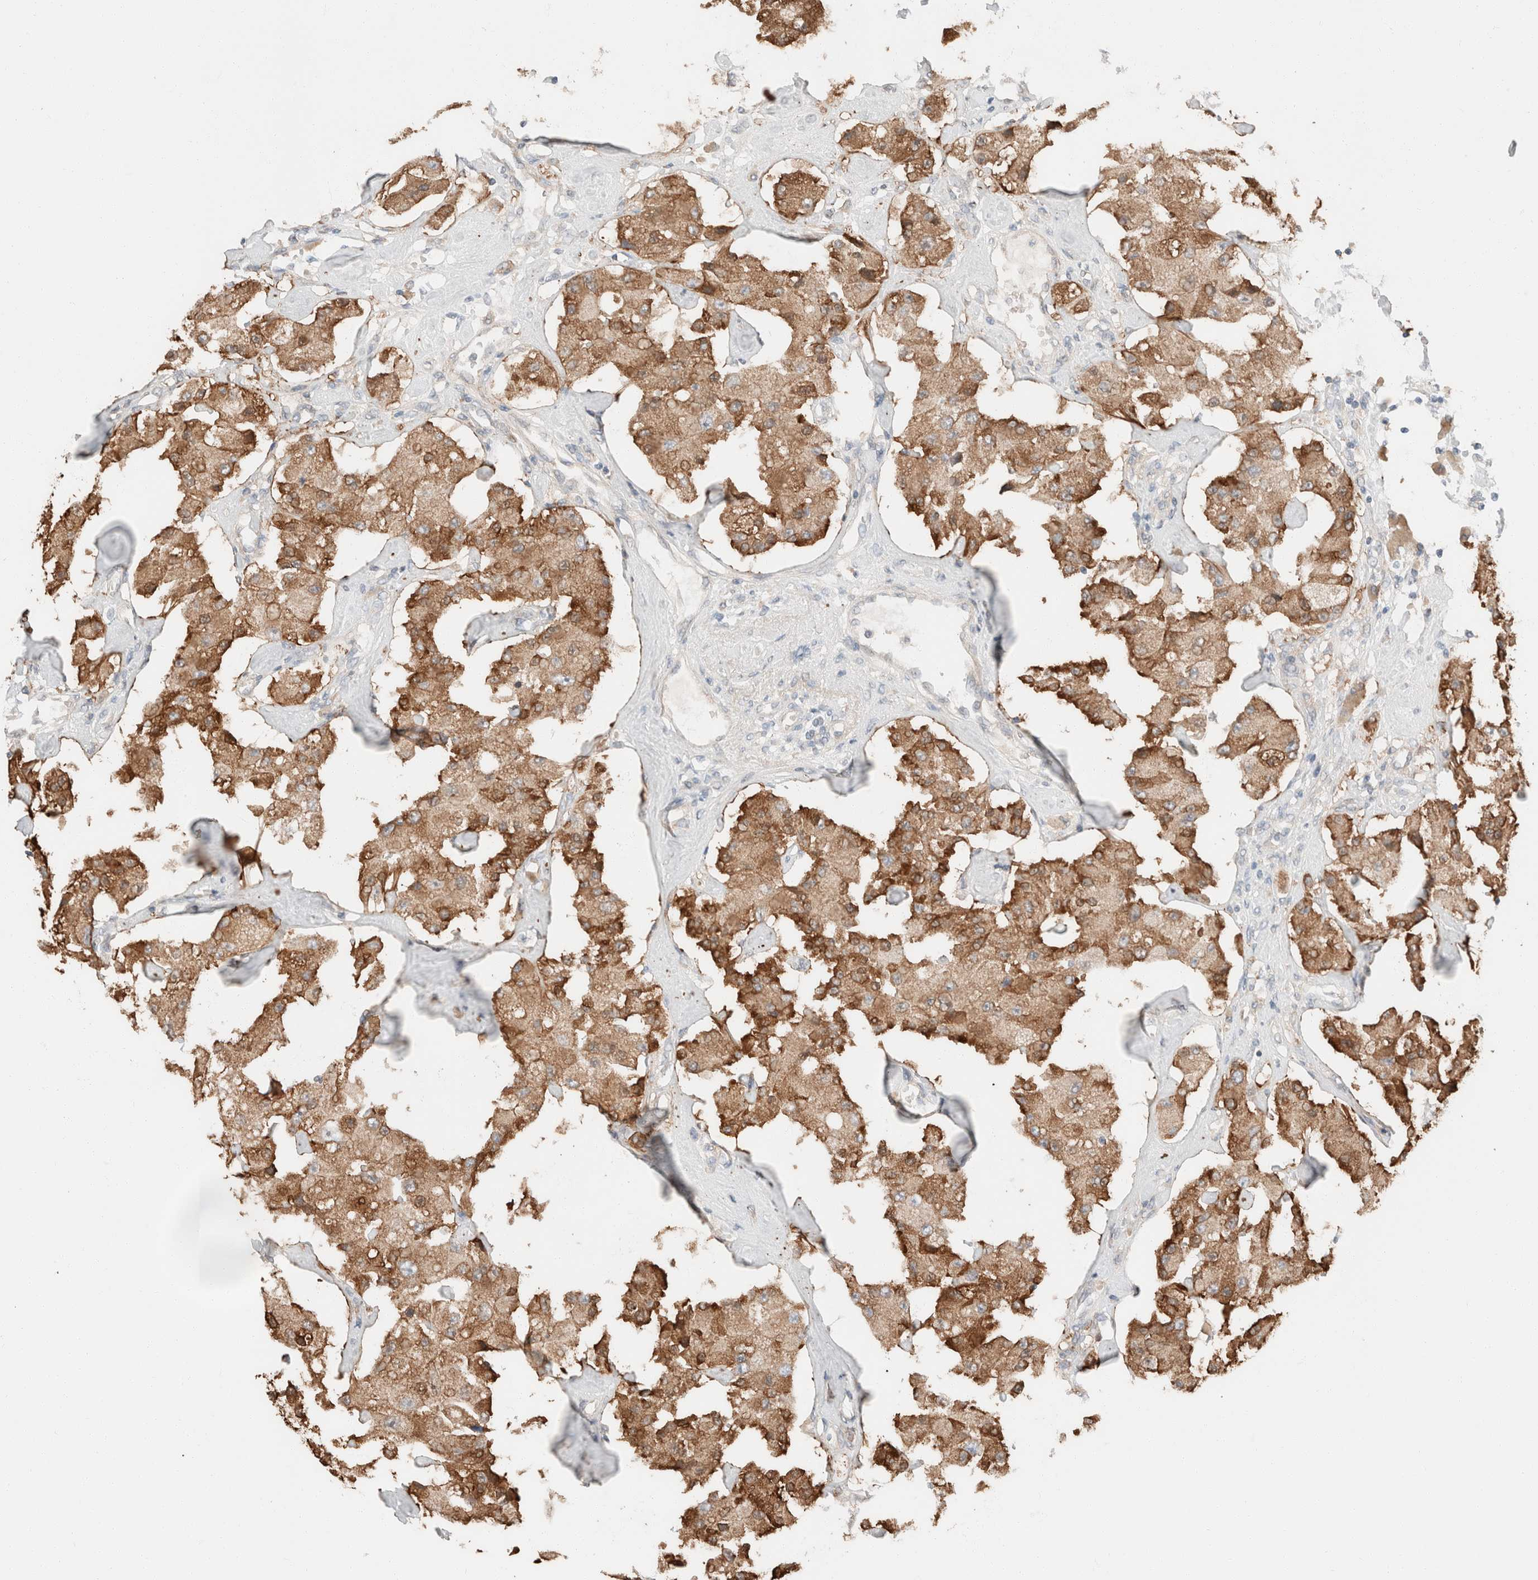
{"staining": {"intensity": "moderate", "quantity": ">75%", "location": "cytoplasmic/membranous"}, "tissue": "carcinoid", "cell_type": "Tumor cells", "image_type": "cancer", "snomed": [{"axis": "morphology", "description": "Carcinoid, malignant, NOS"}, {"axis": "topography", "description": "Pancreas"}], "caption": "Approximately >75% of tumor cells in human carcinoid exhibit moderate cytoplasmic/membranous protein expression as visualized by brown immunohistochemical staining.", "gene": "PCM1", "patient": {"sex": "male", "age": 41}}